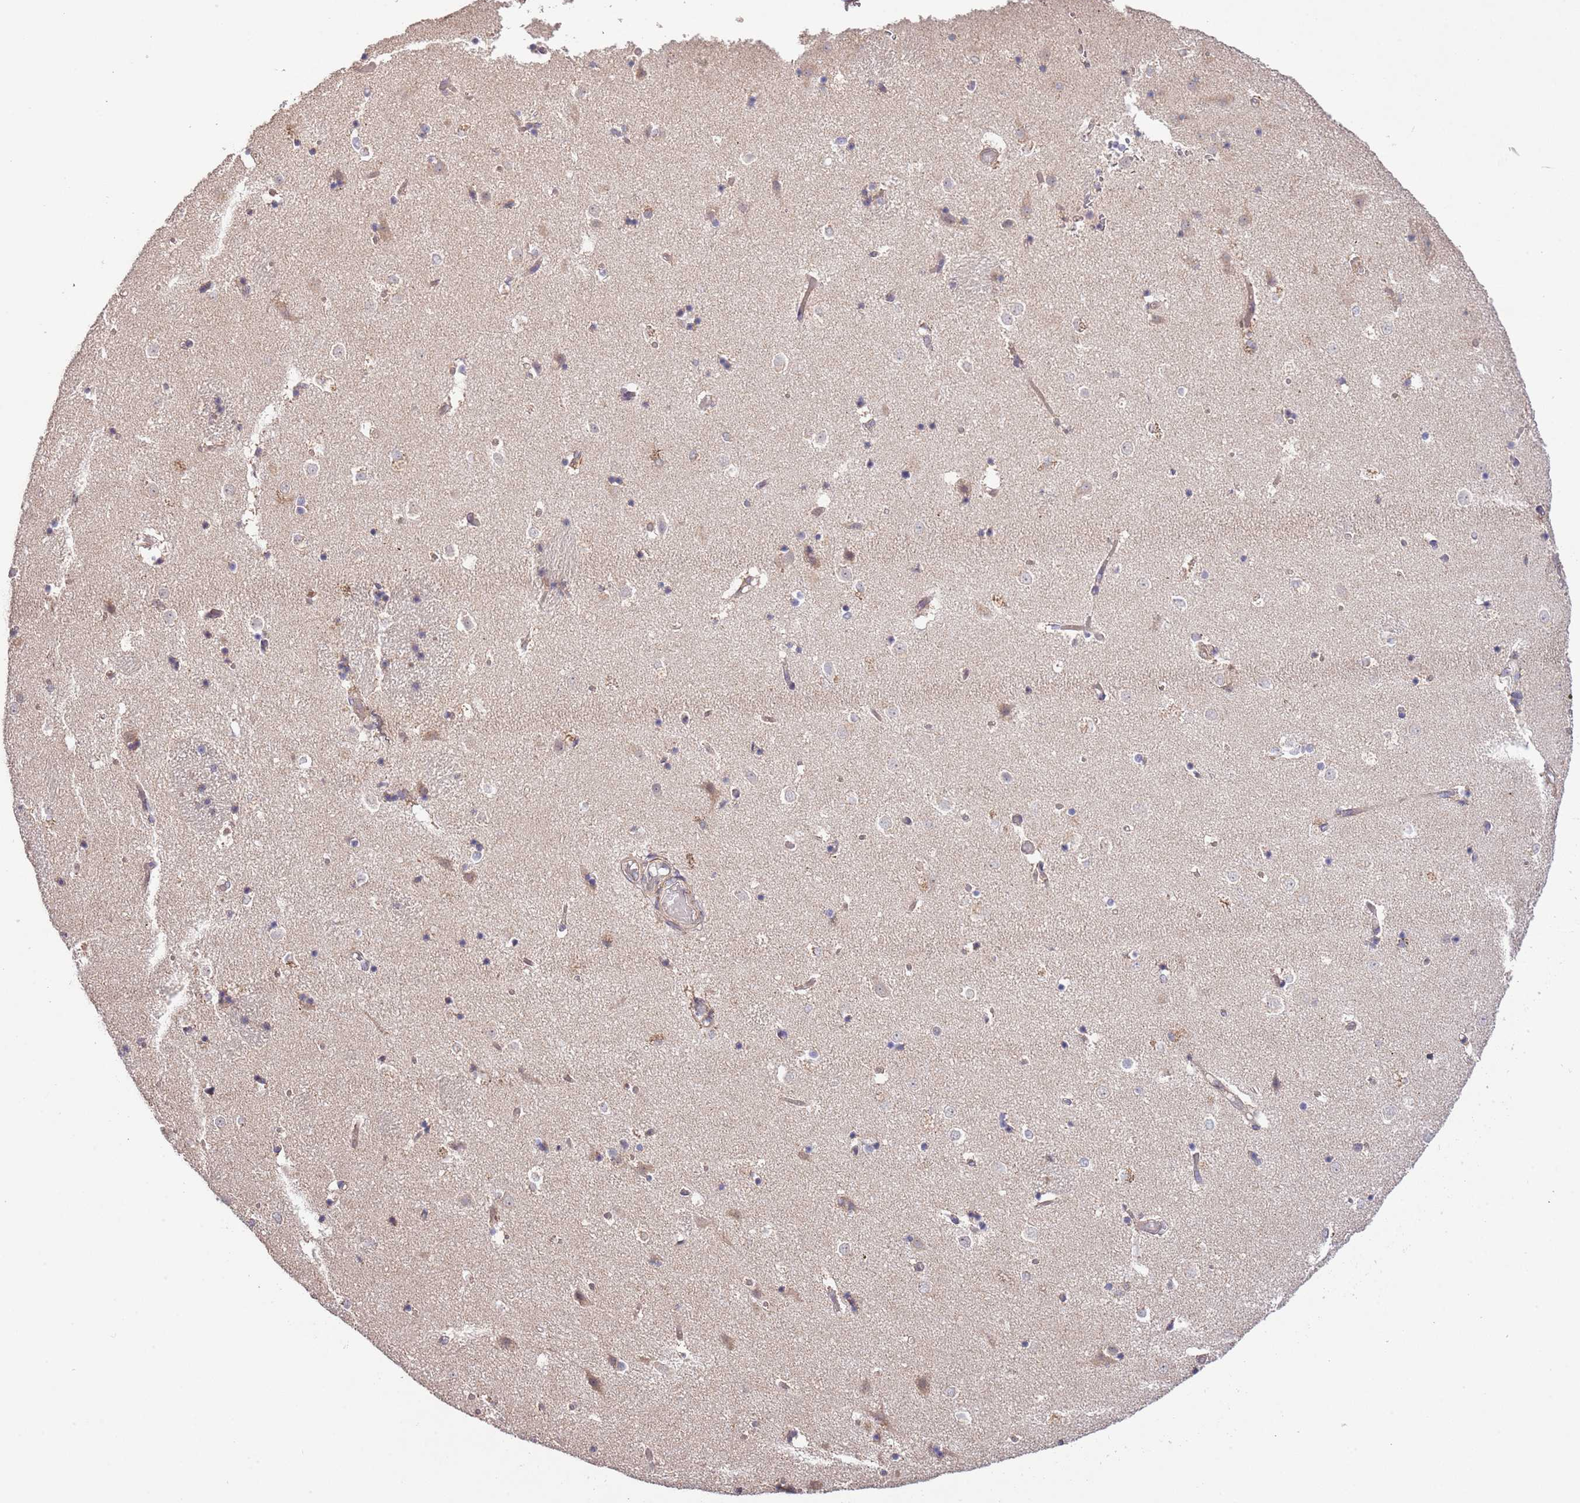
{"staining": {"intensity": "weak", "quantity": "<25%", "location": "cytoplasmic/membranous"}, "tissue": "caudate", "cell_type": "Glial cells", "image_type": "normal", "snomed": [{"axis": "morphology", "description": "Normal tissue, NOS"}, {"axis": "topography", "description": "Lateral ventricle wall"}], "caption": "A high-resolution micrograph shows immunohistochemistry (IHC) staining of normal caudate, which exhibits no significant positivity in glial cells.", "gene": "IVD", "patient": {"sex": "female", "age": 52}}